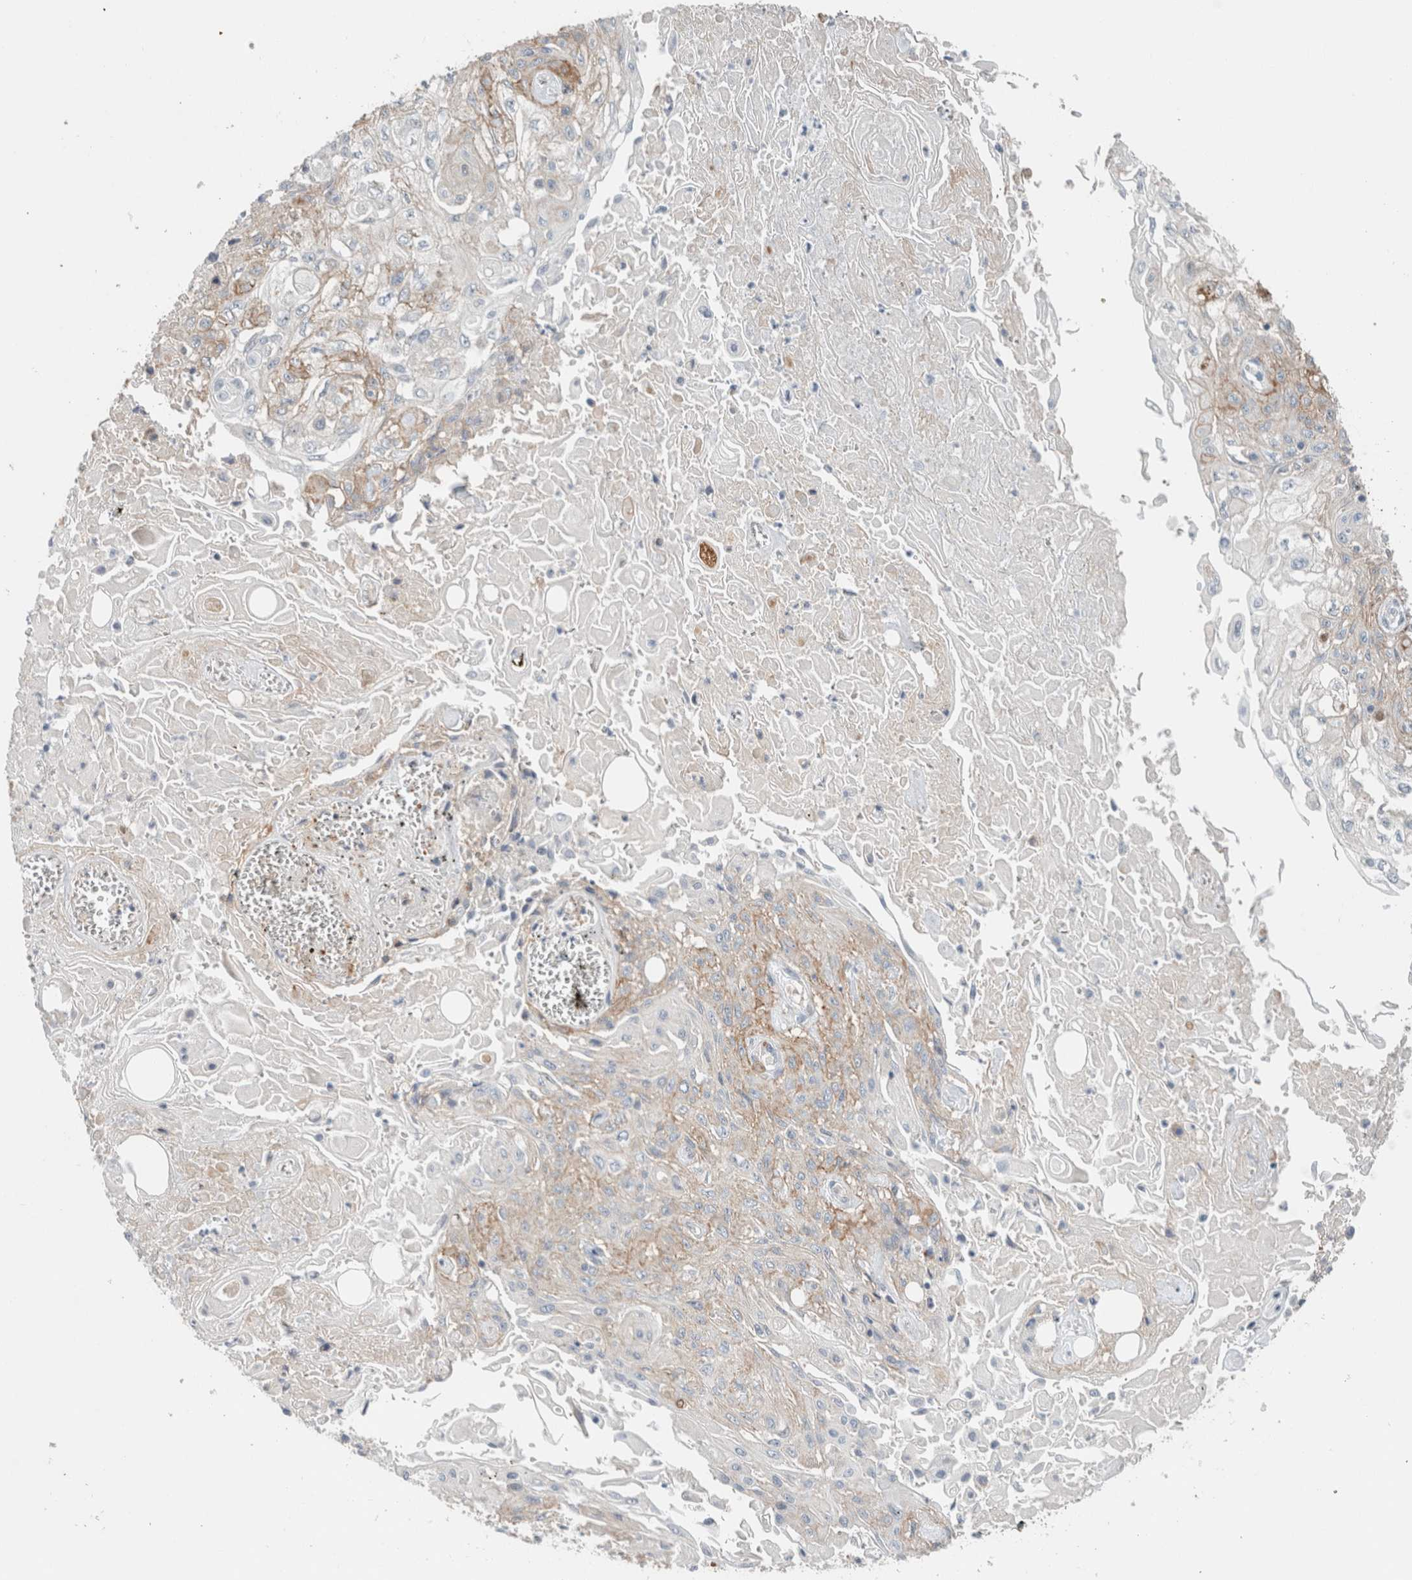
{"staining": {"intensity": "weak", "quantity": "<25%", "location": "cytoplasmic/membranous"}, "tissue": "skin cancer", "cell_type": "Tumor cells", "image_type": "cancer", "snomed": [{"axis": "morphology", "description": "Squamous cell carcinoma, NOS"}, {"axis": "morphology", "description": "Squamous cell carcinoma, metastatic, NOS"}, {"axis": "topography", "description": "Skin"}, {"axis": "topography", "description": "Lymph node"}], "caption": "Tumor cells show no significant expression in skin cancer (metastatic squamous cell carcinoma).", "gene": "ERCC6L2", "patient": {"sex": "male", "age": 75}}